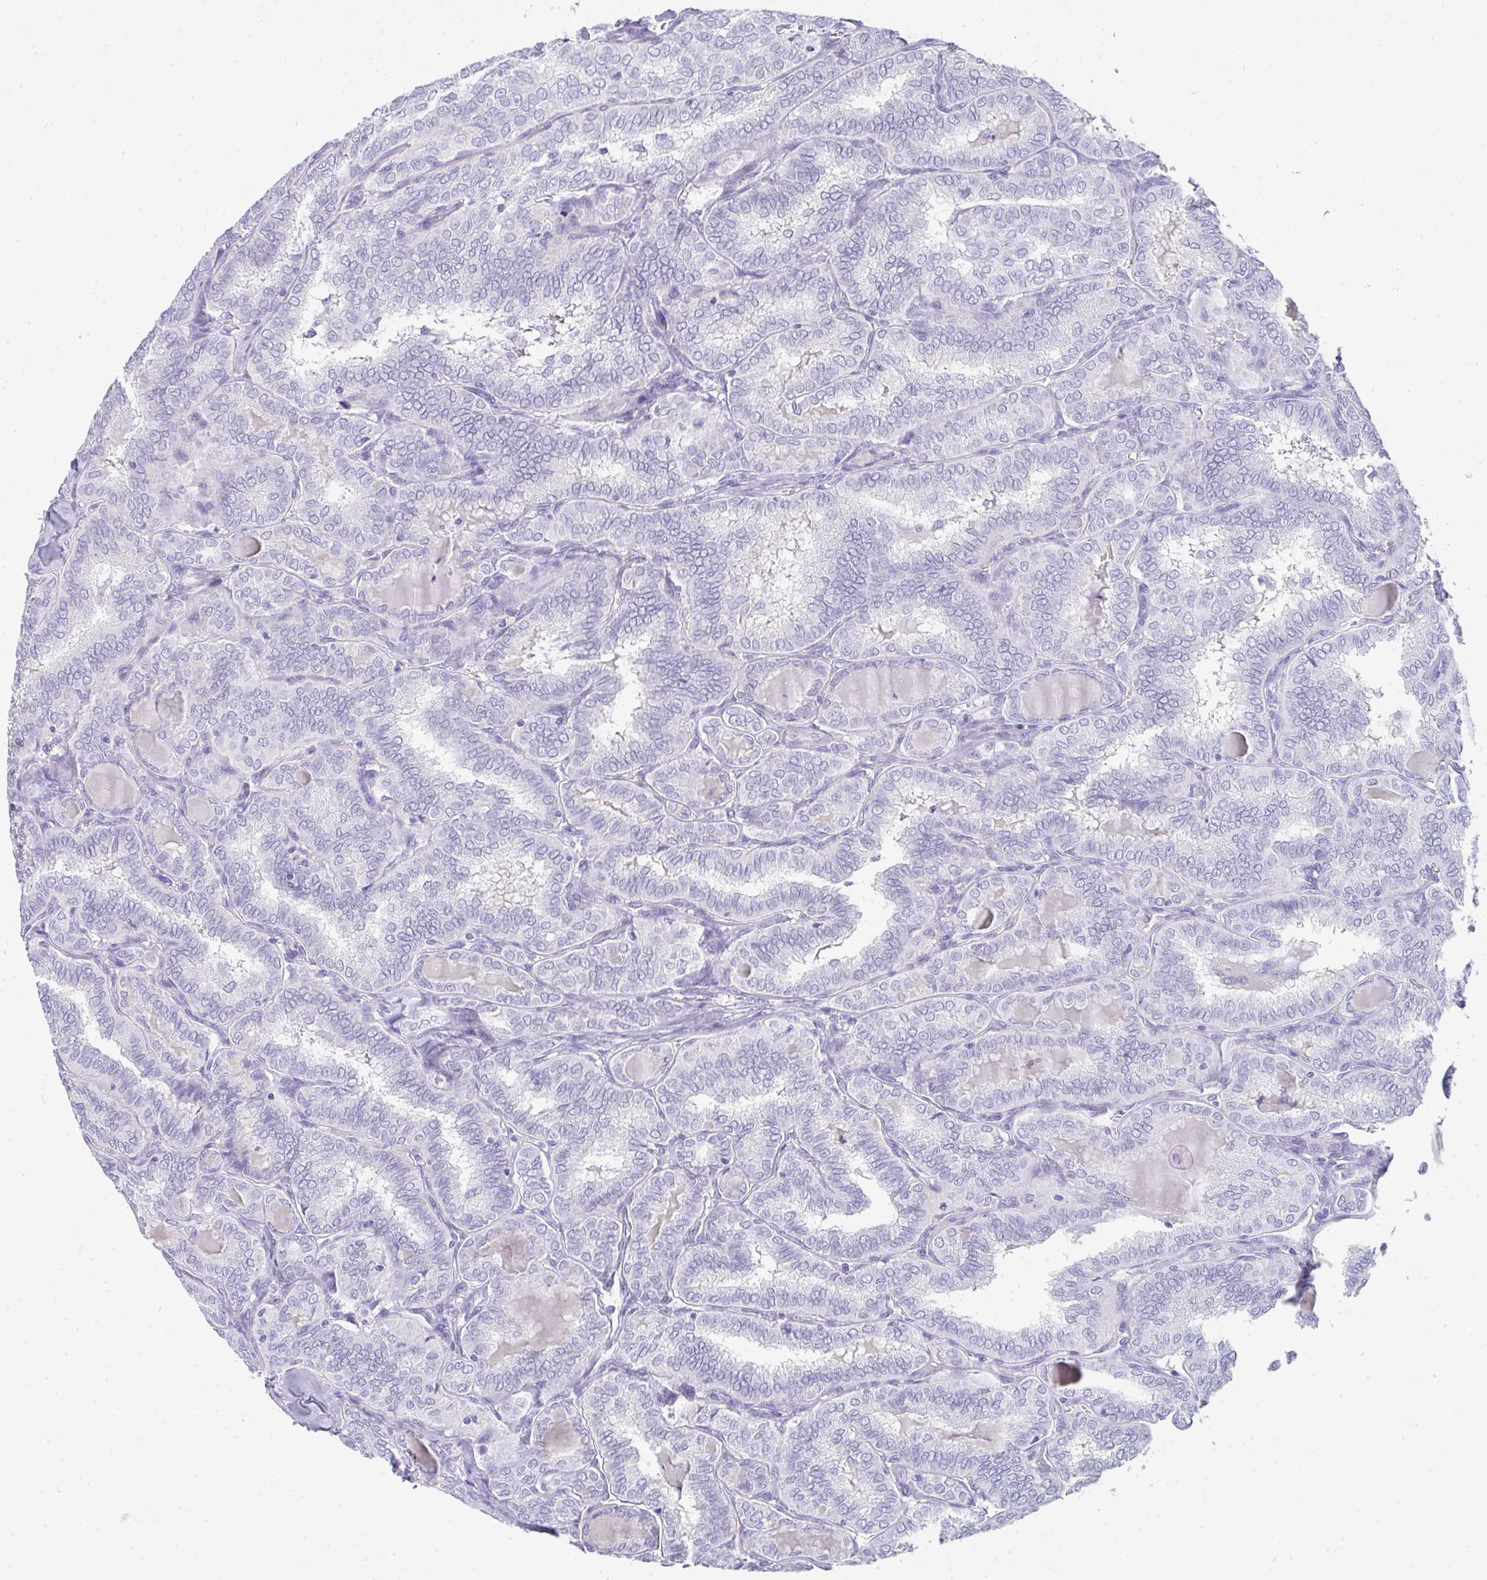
{"staining": {"intensity": "negative", "quantity": "none", "location": "none"}, "tissue": "thyroid cancer", "cell_type": "Tumor cells", "image_type": "cancer", "snomed": [{"axis": "morphology", "description": "Papillary adenocarcinoma, NOS"}, {"axis": "topography", "description": "Thyroid gland"}], "caption": "Immunohistochemical staining of human thyroid papillary adenocarcinoma shows no significant expression in tumor cells. (DAB immunohistochemistry visualized using brightfield microscopy, high magnification).", "gene": "RLF", "patient": {"sex": "female", "age": 30}}